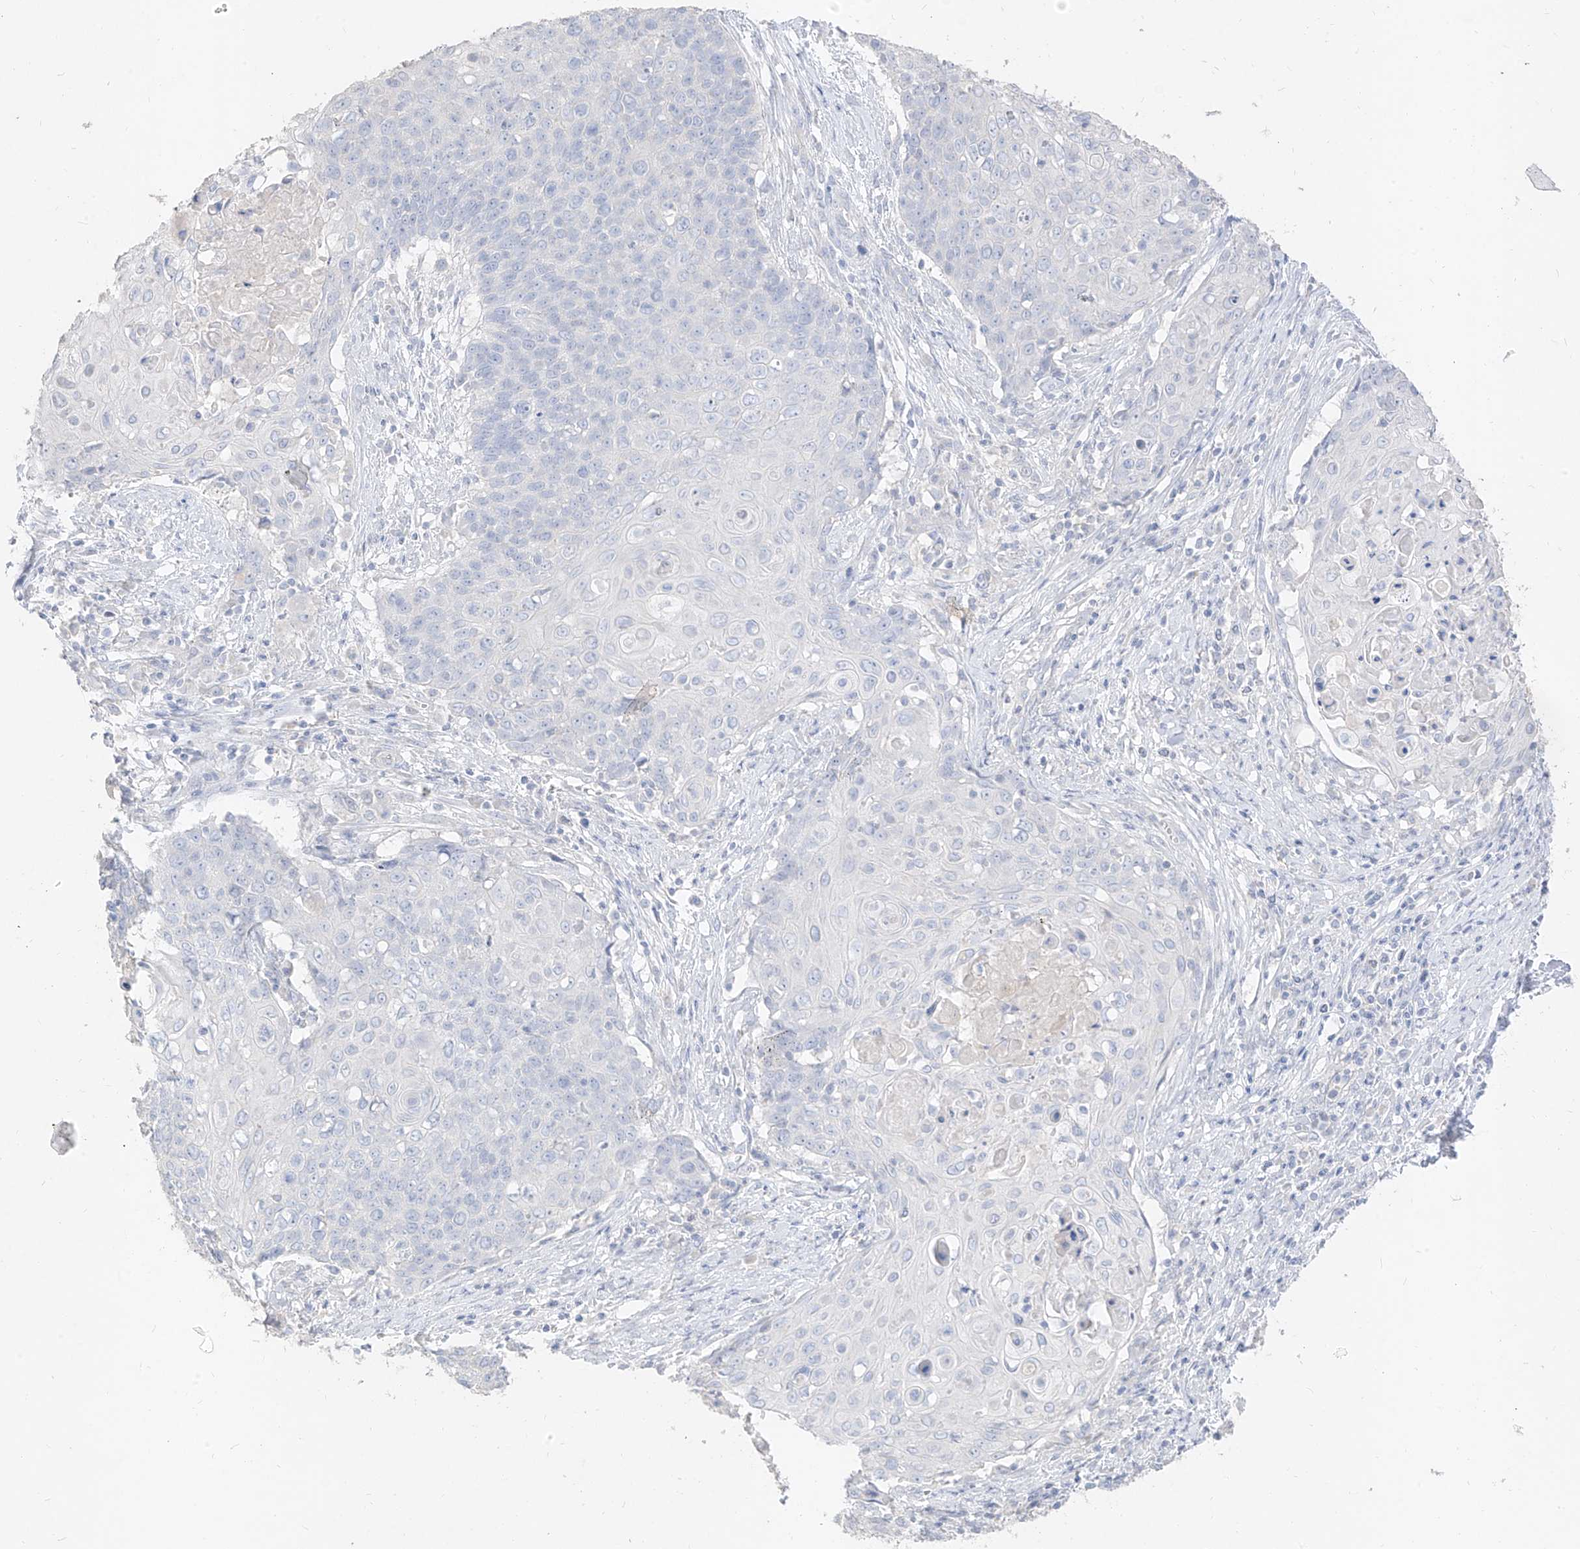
{"staining": {"intensity": "negative", "quantity": "none", "location": "none"}, "tissue": "cervical cancer", "cell_type": "Tumor cells", "image_type": "cancer", "snomed": [{"axis": "morphology", "description": "Squamous cell carcinoma, NOS"}, {"axis": "topography", "description": "Cervix"}], "caption": "Human squamous cell carcinoma (cervical) stained for a protein using immunohistochemistry demonstrates no positivity in tumor cells.", "gene": "ZZEF1", "patient": {"sex": "female", "age": 39}}